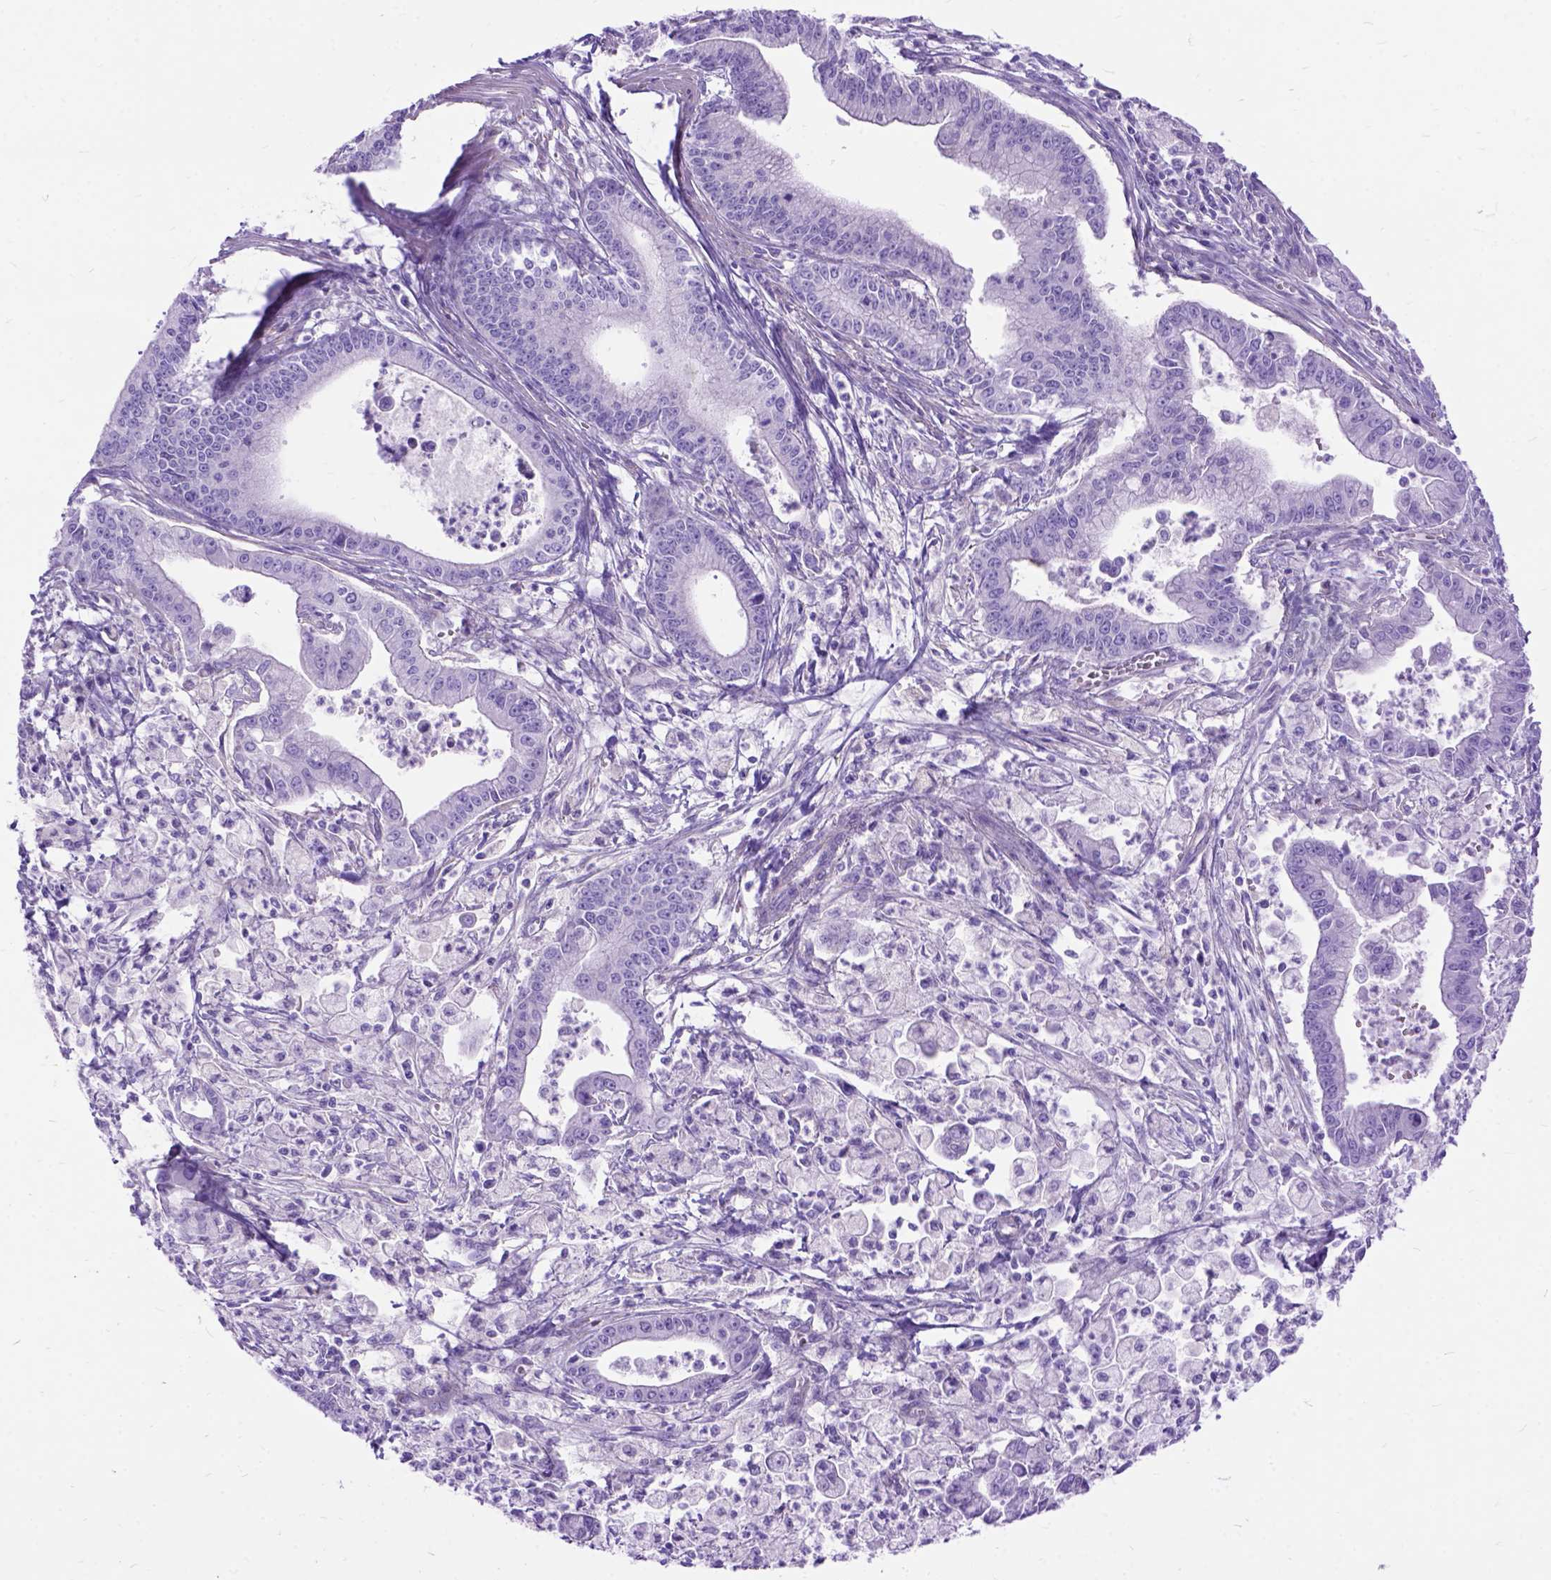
{"staining": {"intensity": "negative", "quantity": "none", "location": "none"}, "tissue": "pancreatic cancer", "cell_type": "Tumor cells", "image_type": "cancer", "snomed": [{"axis": "morphology", "description": "Adenocarcinoma, NOS"}, {"axis": "topography", "description": "Pancreas"}], "caption": "High magnification brightfield microscopy of adenocarcinoma (pancreatic) stained with DAB (brown) and counterstained with hematoxylin (blue): tumor cells show no significant expression.", "gene": "ARL9", "patient": {"sex": "female", "age": 65}}